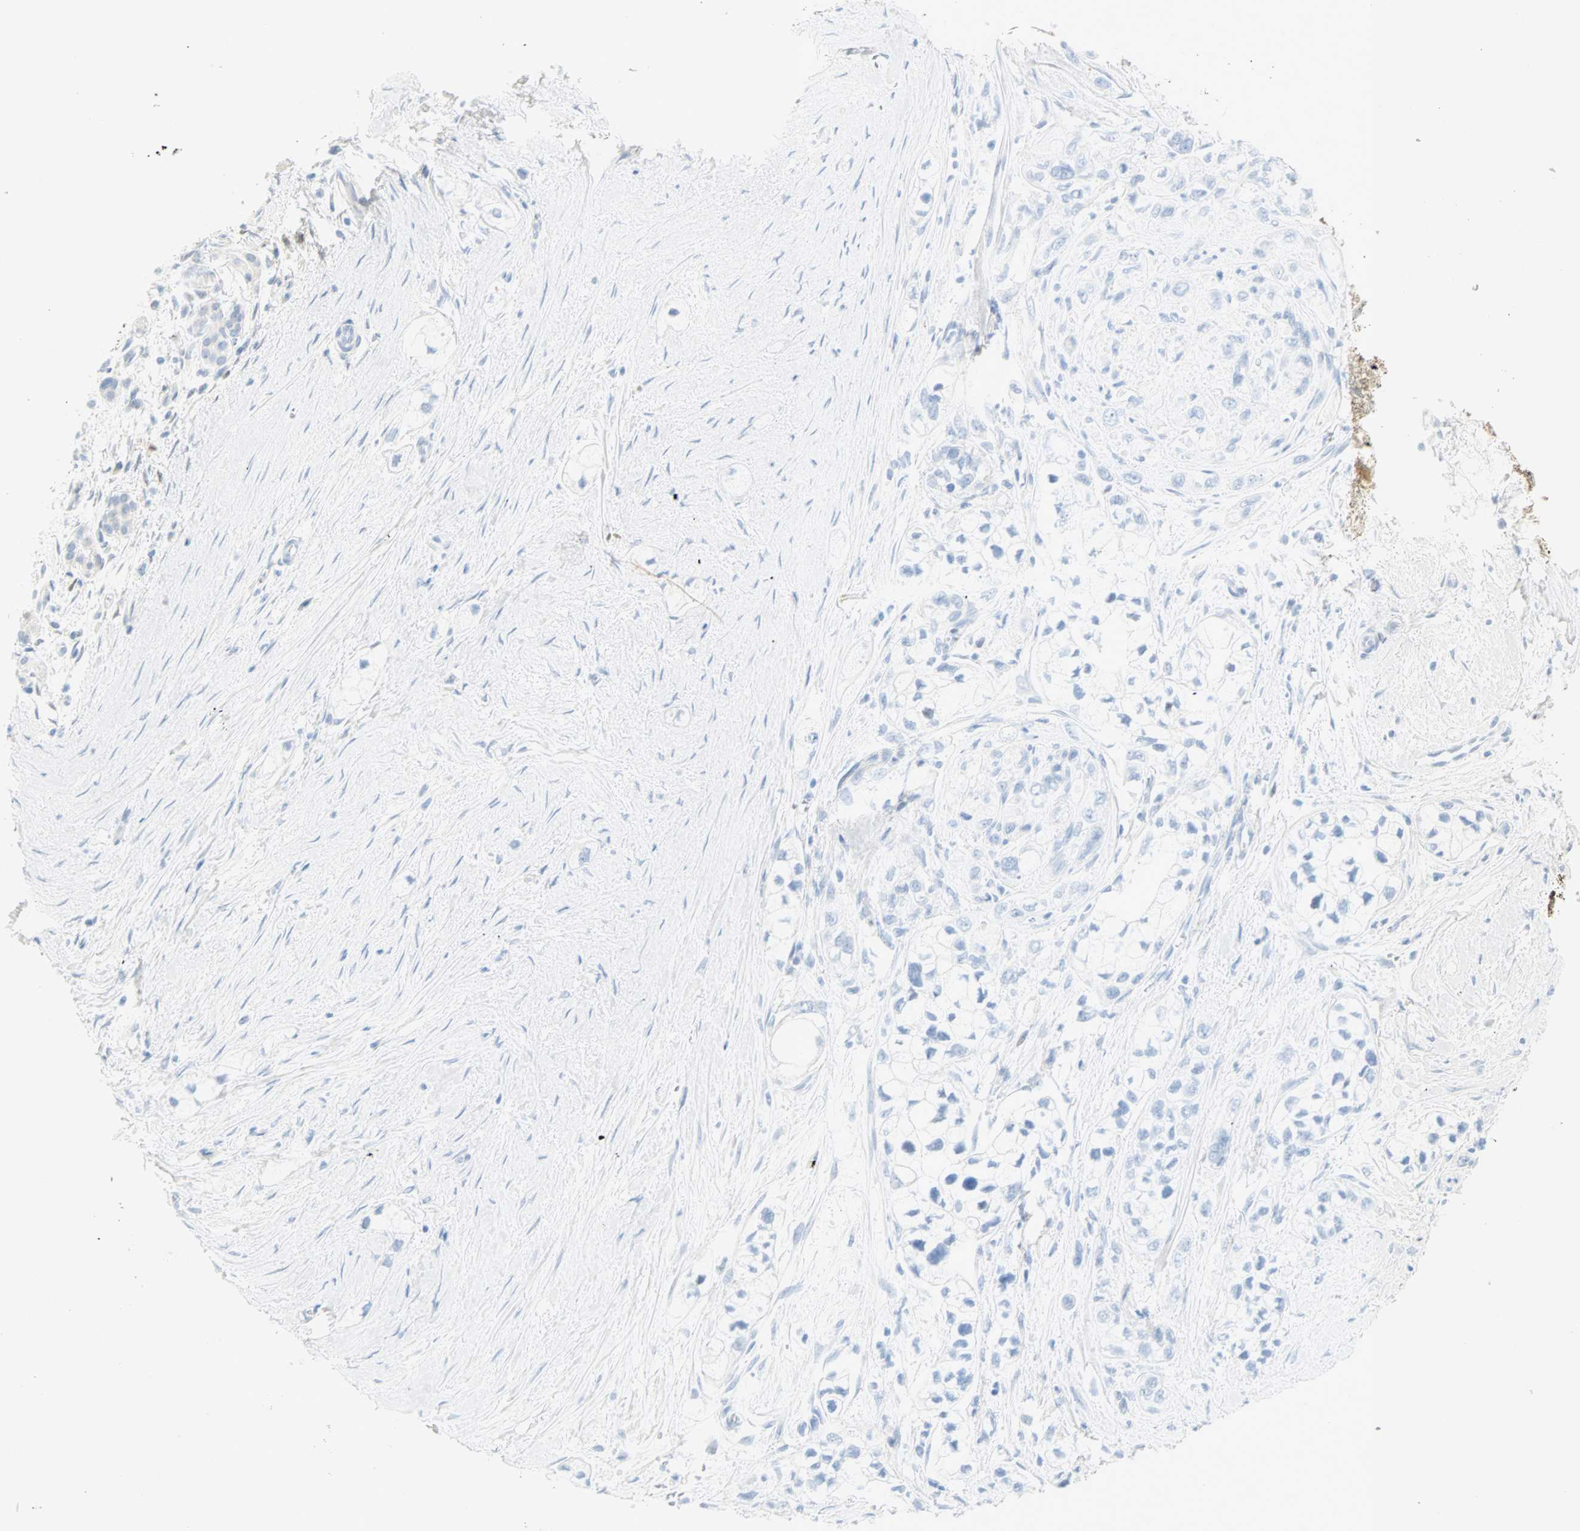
{"staining": {"intensity": "negative", "quantity": "none", "location": "none"}, "tissue": "pancreatic cancer", "cell_type": "Tumor cells", "image_type": "cancer", "snomed": [{"axis": "morphology", "description": "Adenocarcinoma, NOS"}, {"axis": "topography", "description": "Pancreas"}], "caption": "Image shows no protein expression in tumor cells of pancreatic cancer tissue. (Stains: DAB IHC with hematoxylin counter stain, Microscopy: brightfield microscopy at high magnification).", "gene": "SELENBP1", "patient": {"sex": "male", "age": 74}}